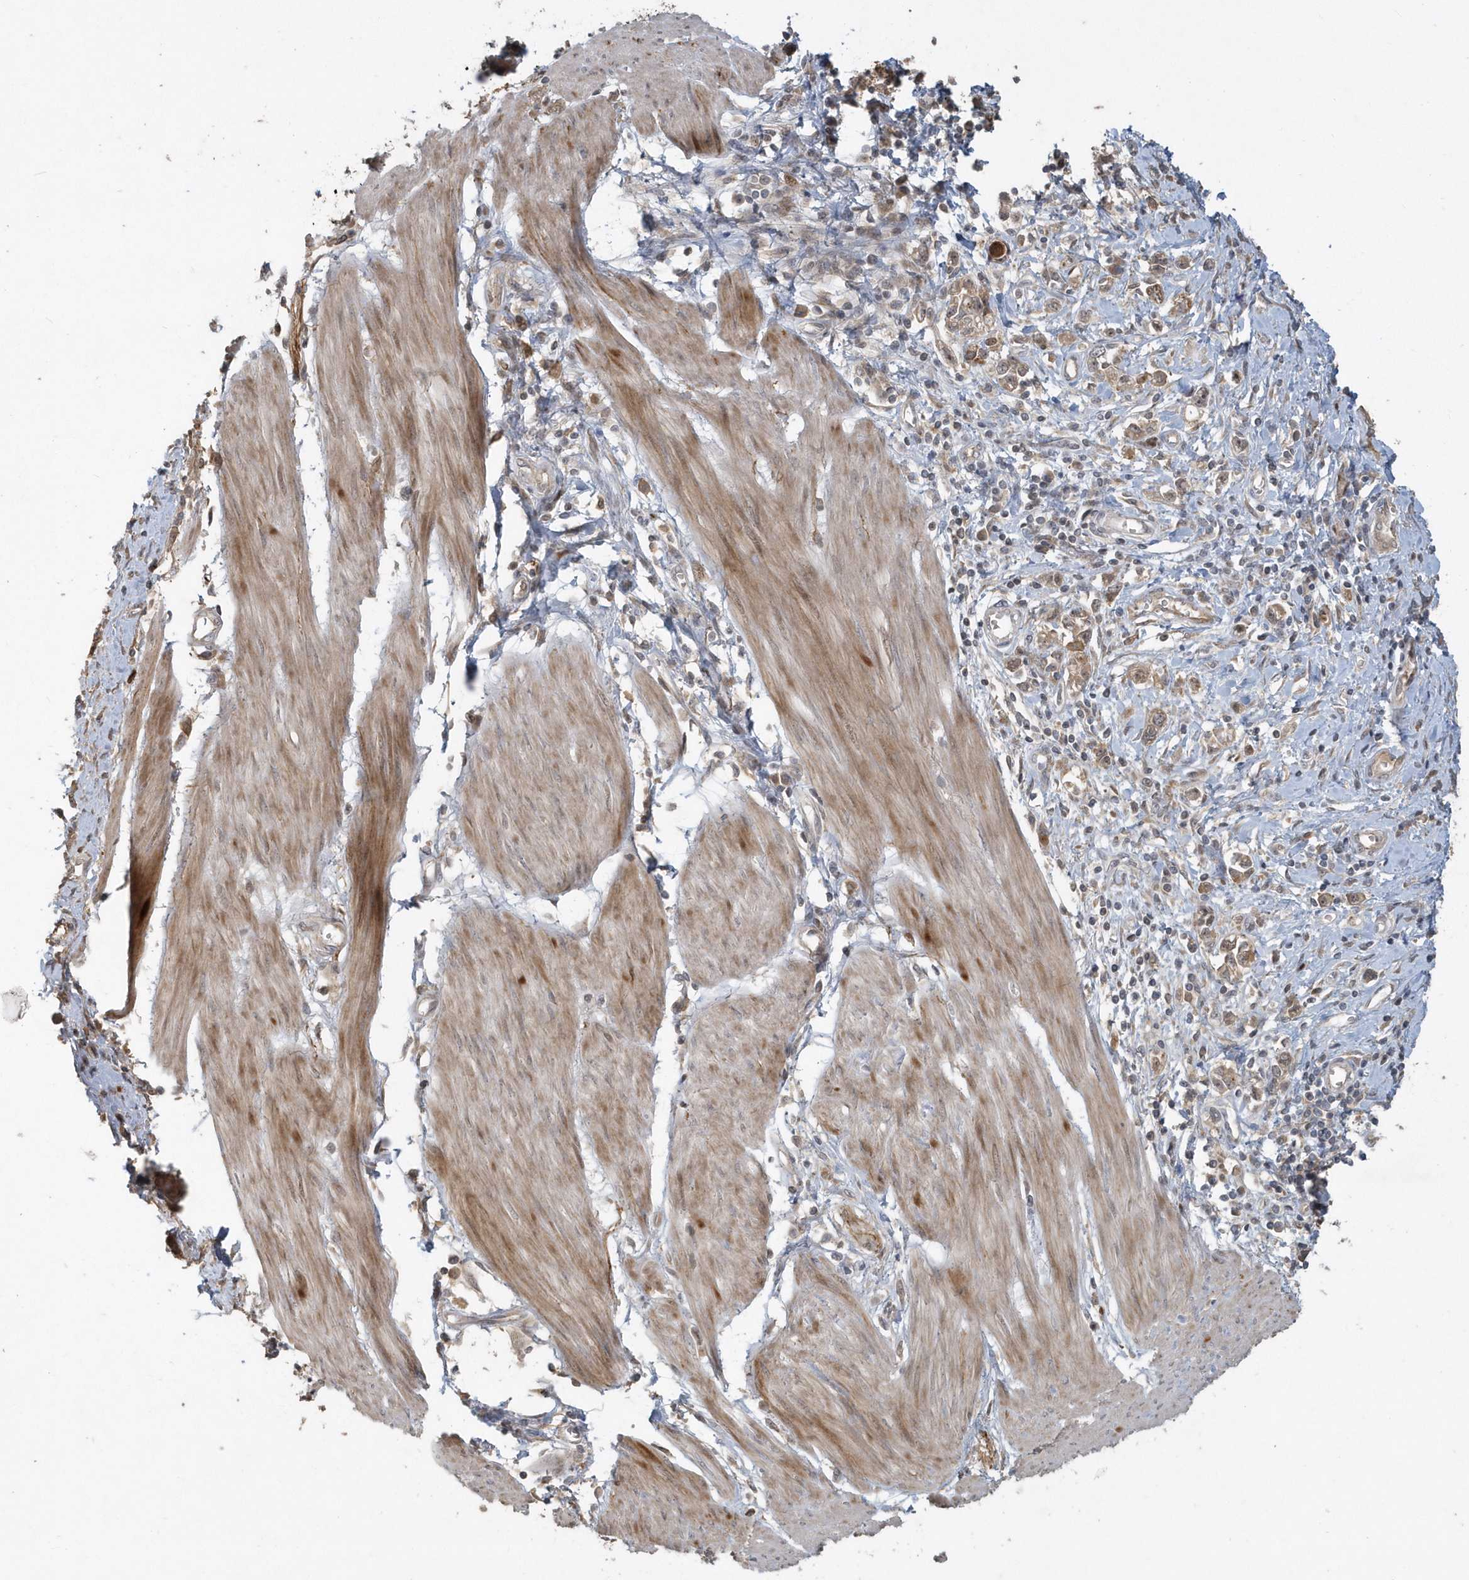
{"staining": {"intensity": "moderate", "quantity": ">75%", "location": "cytoplasmic/membranous"}, "tissue": "stomach cancer", "cell_type": "Tumor cells", "image_type": "cancer", "snomed": [{"axis": "morphology", "description": "Adenocarcinoma, NOS"}, {"axis": "topography", "description": "Stomach"}], "caption": "The immunohistochemical stain shows moderate cytoplasmic/membranous positivity in tumor cells of adenocarcinoma (stomach) tissue. Immunohistochemistry (ihc) stains the protein in brown and the nuclei are stained blue.", "gene": "TRAIP", "patient": {"sex": "female", "age": 76}}